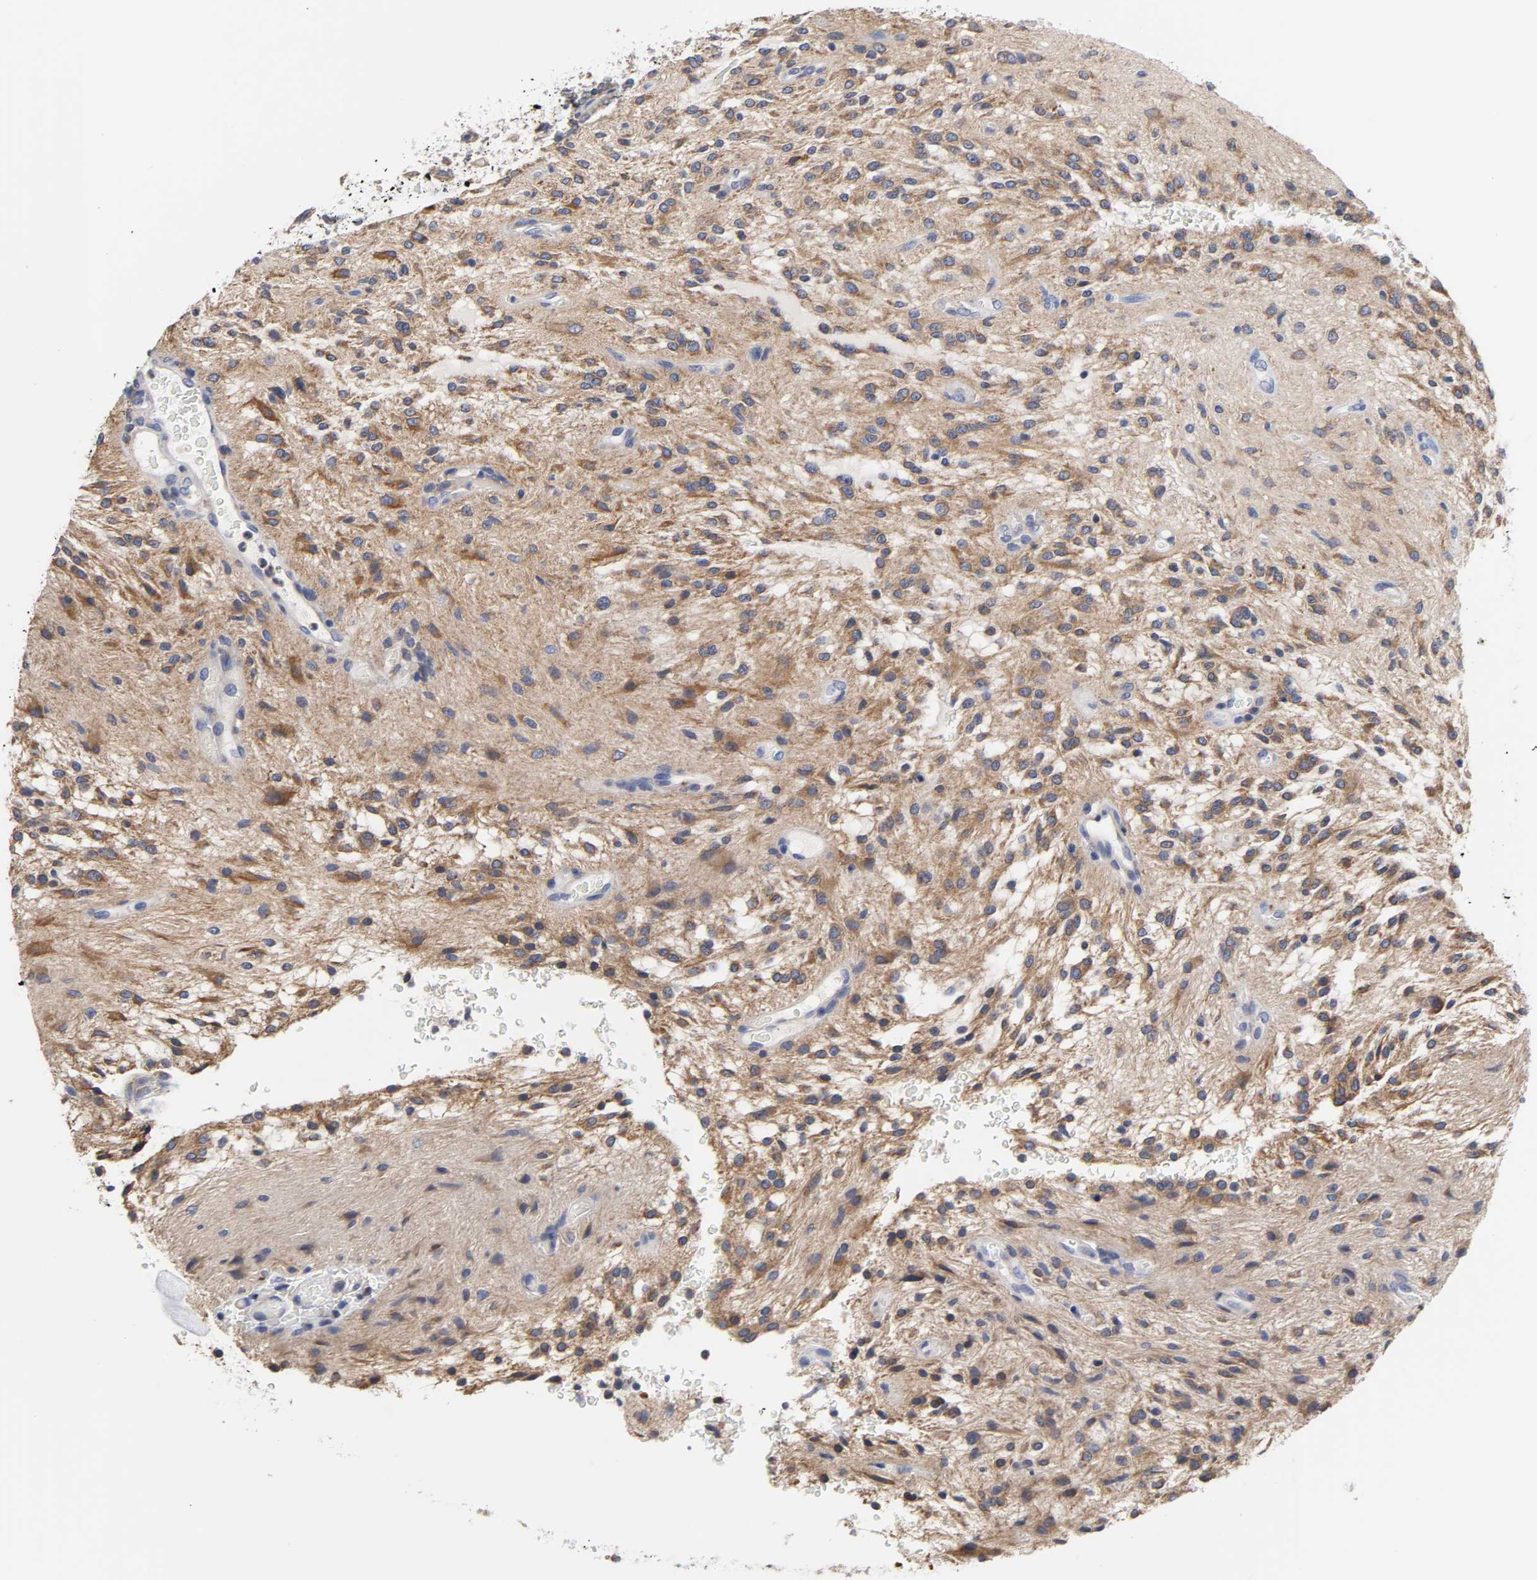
{"staining": {"intensity": "moderate", "quantity": ">75%", "location": "cytoplasmic/membranous"}, "tissue": "glioma", "cell_type": "Tumor cells", "image_type": "cancer", "snomed": [{"axis": "morphology", "description": "Glioma, malignant, NOS"}, {"axis": "topography", "description": "Cerebellum"}], "caption": "Protein expression analysis of malignant glioma shows moderate cytoplasmic/membranous expression in about >75% of tumor cells.", "gene": "HCK", "patient": {"sex": "female", "age": 10}}